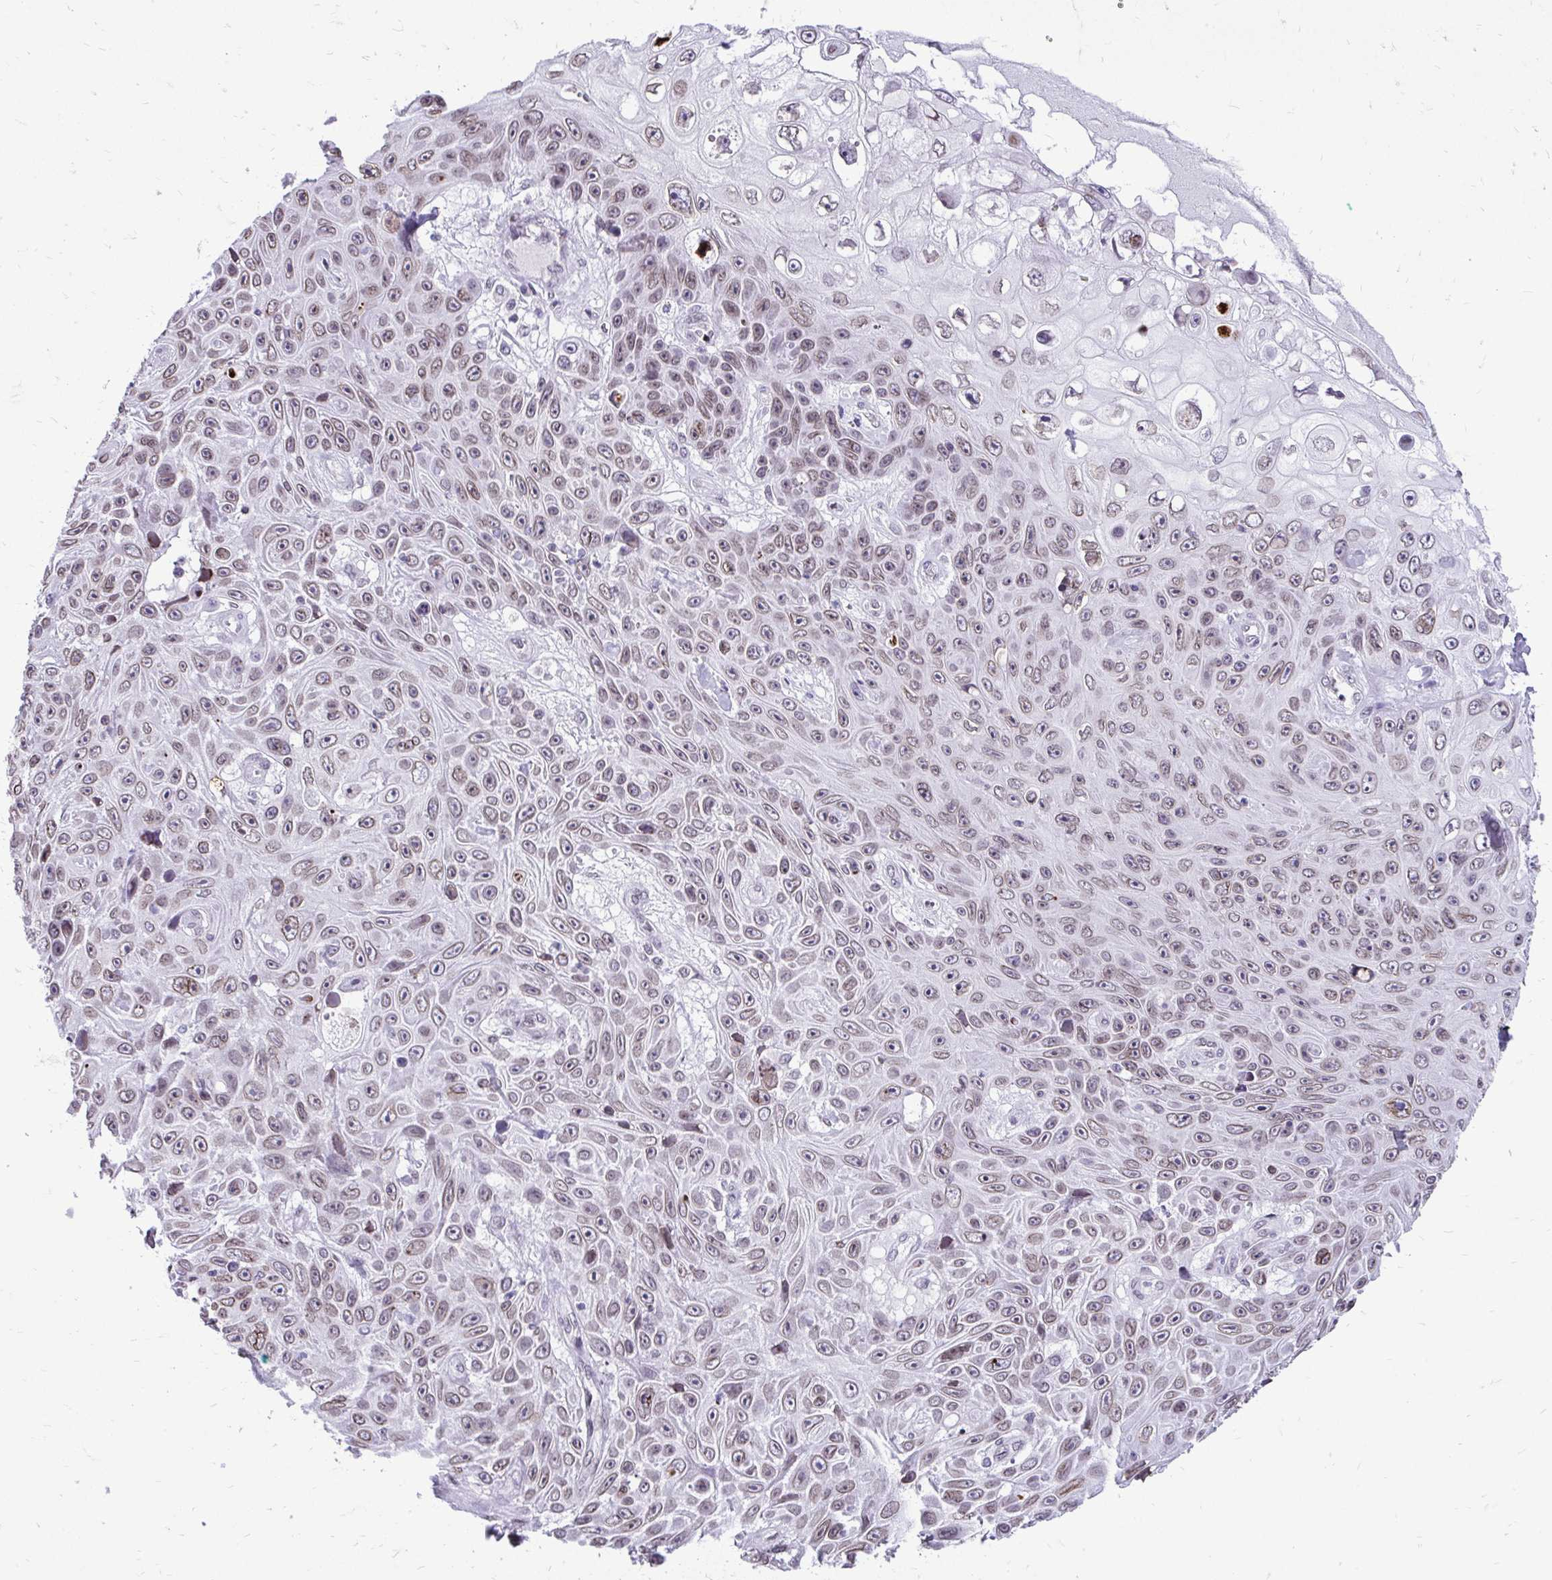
{"staining": {"intensity": "weak", "quantity": ">75%", "location": "cytoplasmic/membranous,nuclear"}, "tissue": "skin cancer", "cell_type": "Tumor cells", "image_type": "cancer", "snomed": [{"axis": "morphology", "description": "Squamous cell carcinoma, NOS"}, {"axis": "topography", "description": "Skin"}], "caption": "A low amount of weak cytoplasmic/membranous and nuclear positivity is identified in about >75% of tumor cells in skin cancer (squamous cell carcinoma) tissue.", "gene": "BANF1", "patient": {"sex": "male", "age": 82}}